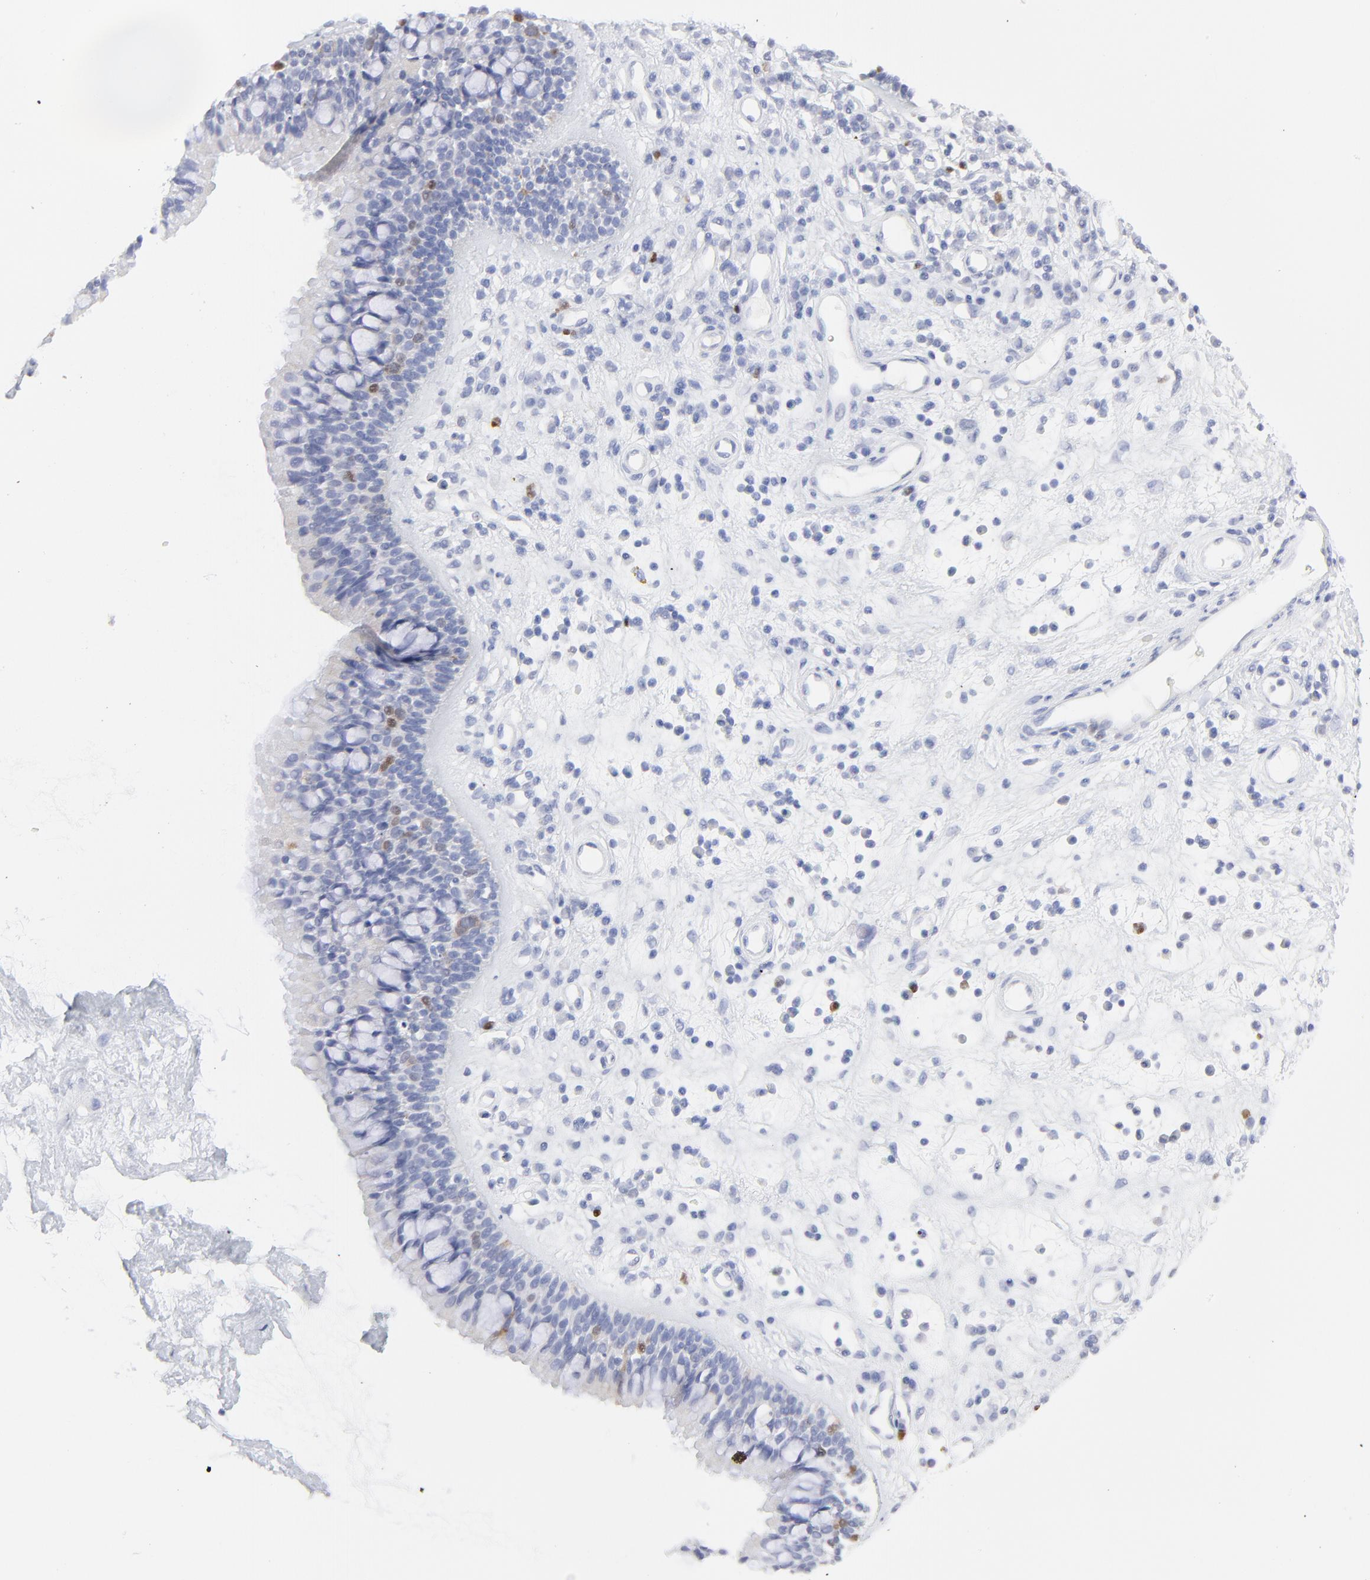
{"staining": {"intensity": "weak", "quantity": "<25%", "location": "nuclear"}, "tissue": "nasopharynx", "cell_type": "Respiratory epithelial cells", "image_type": "normal", "snomed": [{"axis": "morphology", "description": "Normal tissue, NOS"}, {"axis": "morphology", "description": "Inflammation, NOS"}, {"axis": "topography", "description": "Nasopharynx"}], "caption": "This is an immunohistochemistry (IHC) photomicrograph of normal human nasopharynx. There is no positivity in respiratory epithelial cells.", "gene": "NCAPH", "patient": {"sex": "male", "age": 48}}